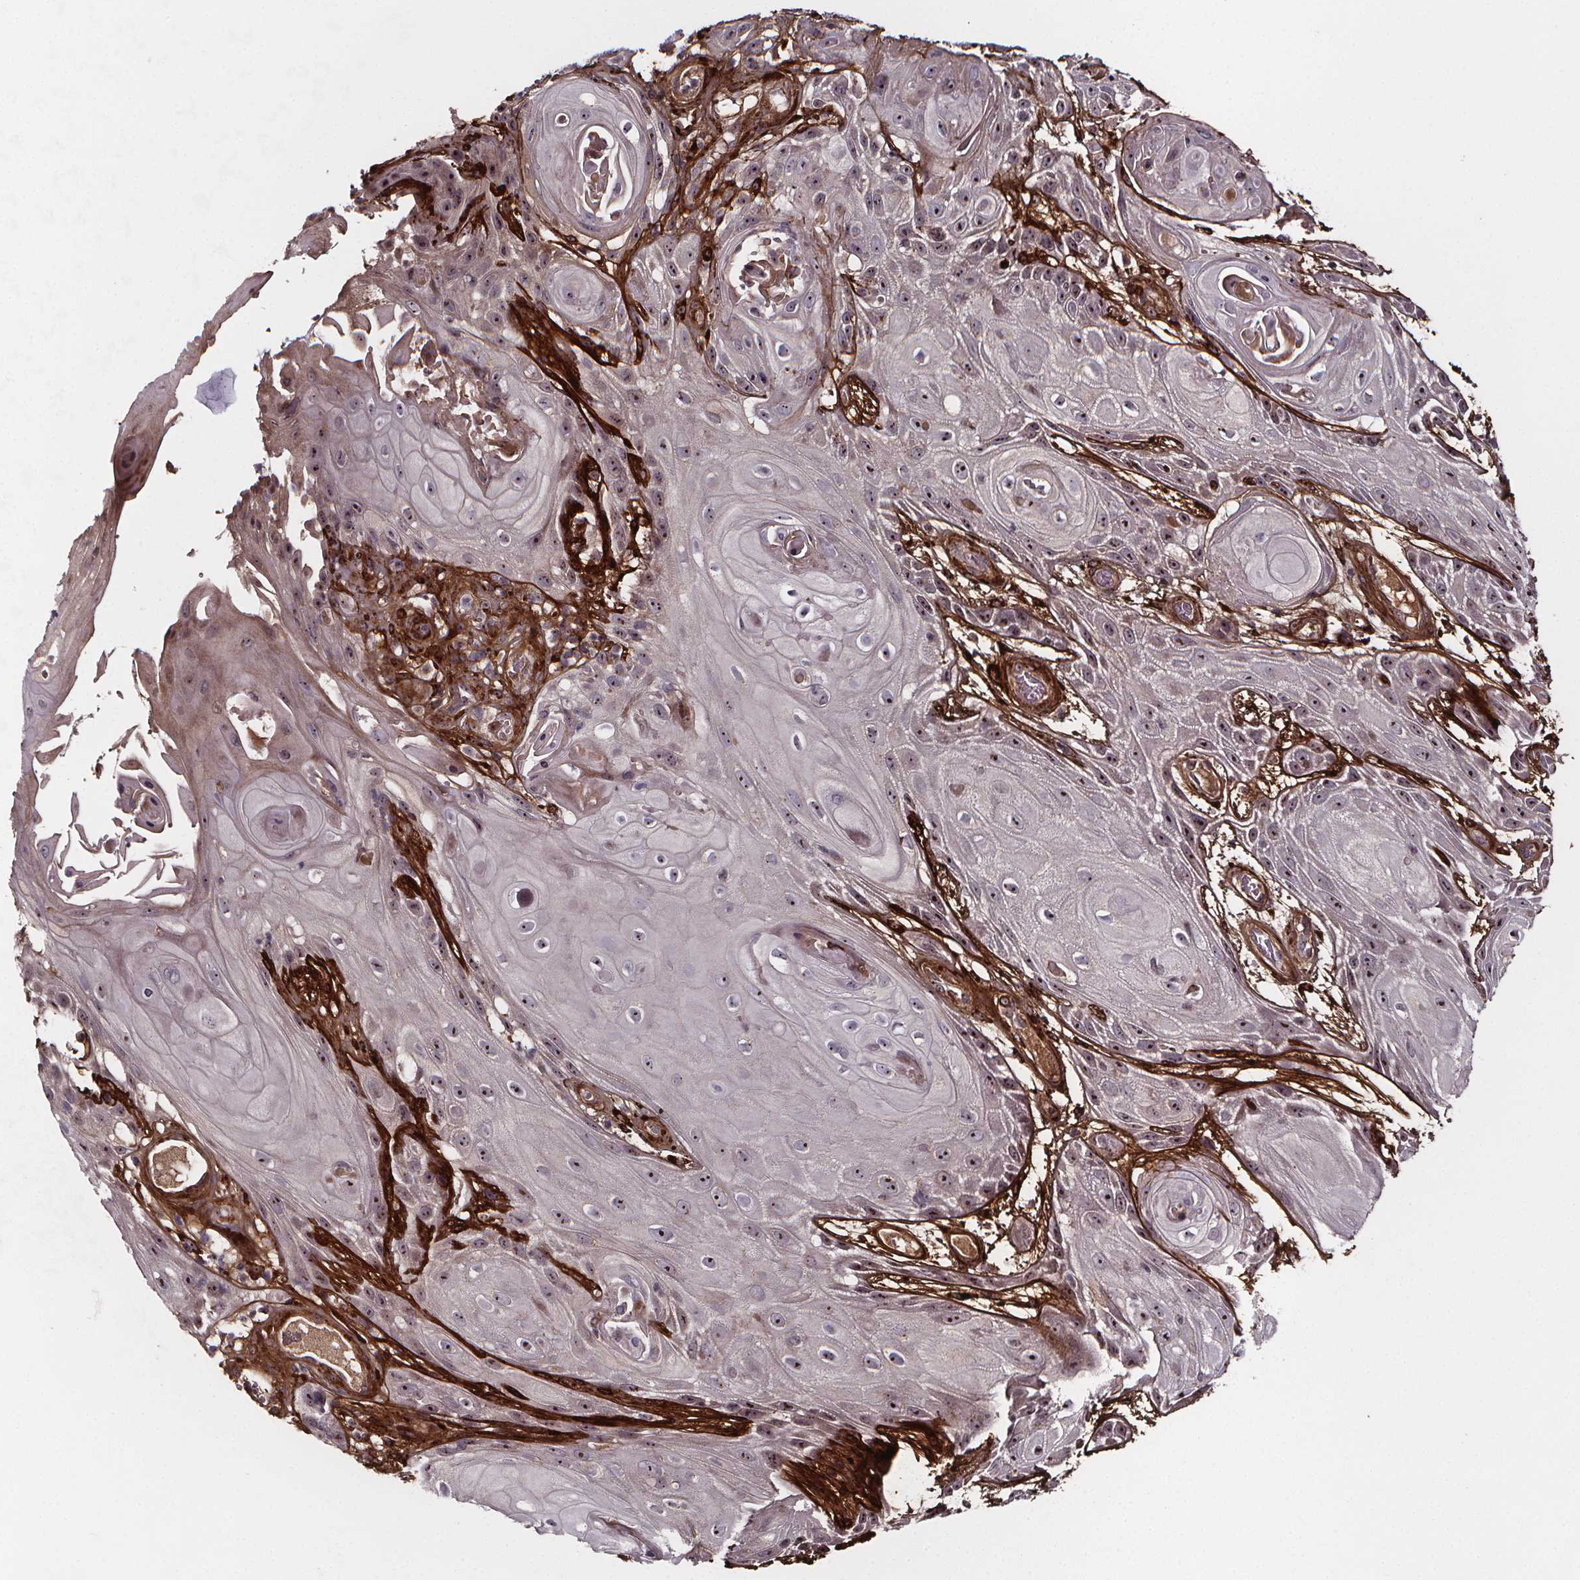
{"staining": {"intensity": "weak", "quantity": "<25%", "location": "nuclear"}, "tissue": "skin cancer", "cell_type": "Tumor cells", "image_type": "cancer", "snomed": [{"axis": "morphology", "description": "Squamous cell carcinoma, NOS"}, {"axis": "topography", "description": "Skin"}], "caption": "Skin cancer was stained to show a protein in brown. There is no significant positivity in tumor cells.", "gene": "AEBP1", "patient": {"sex": "male", "age": 62}}